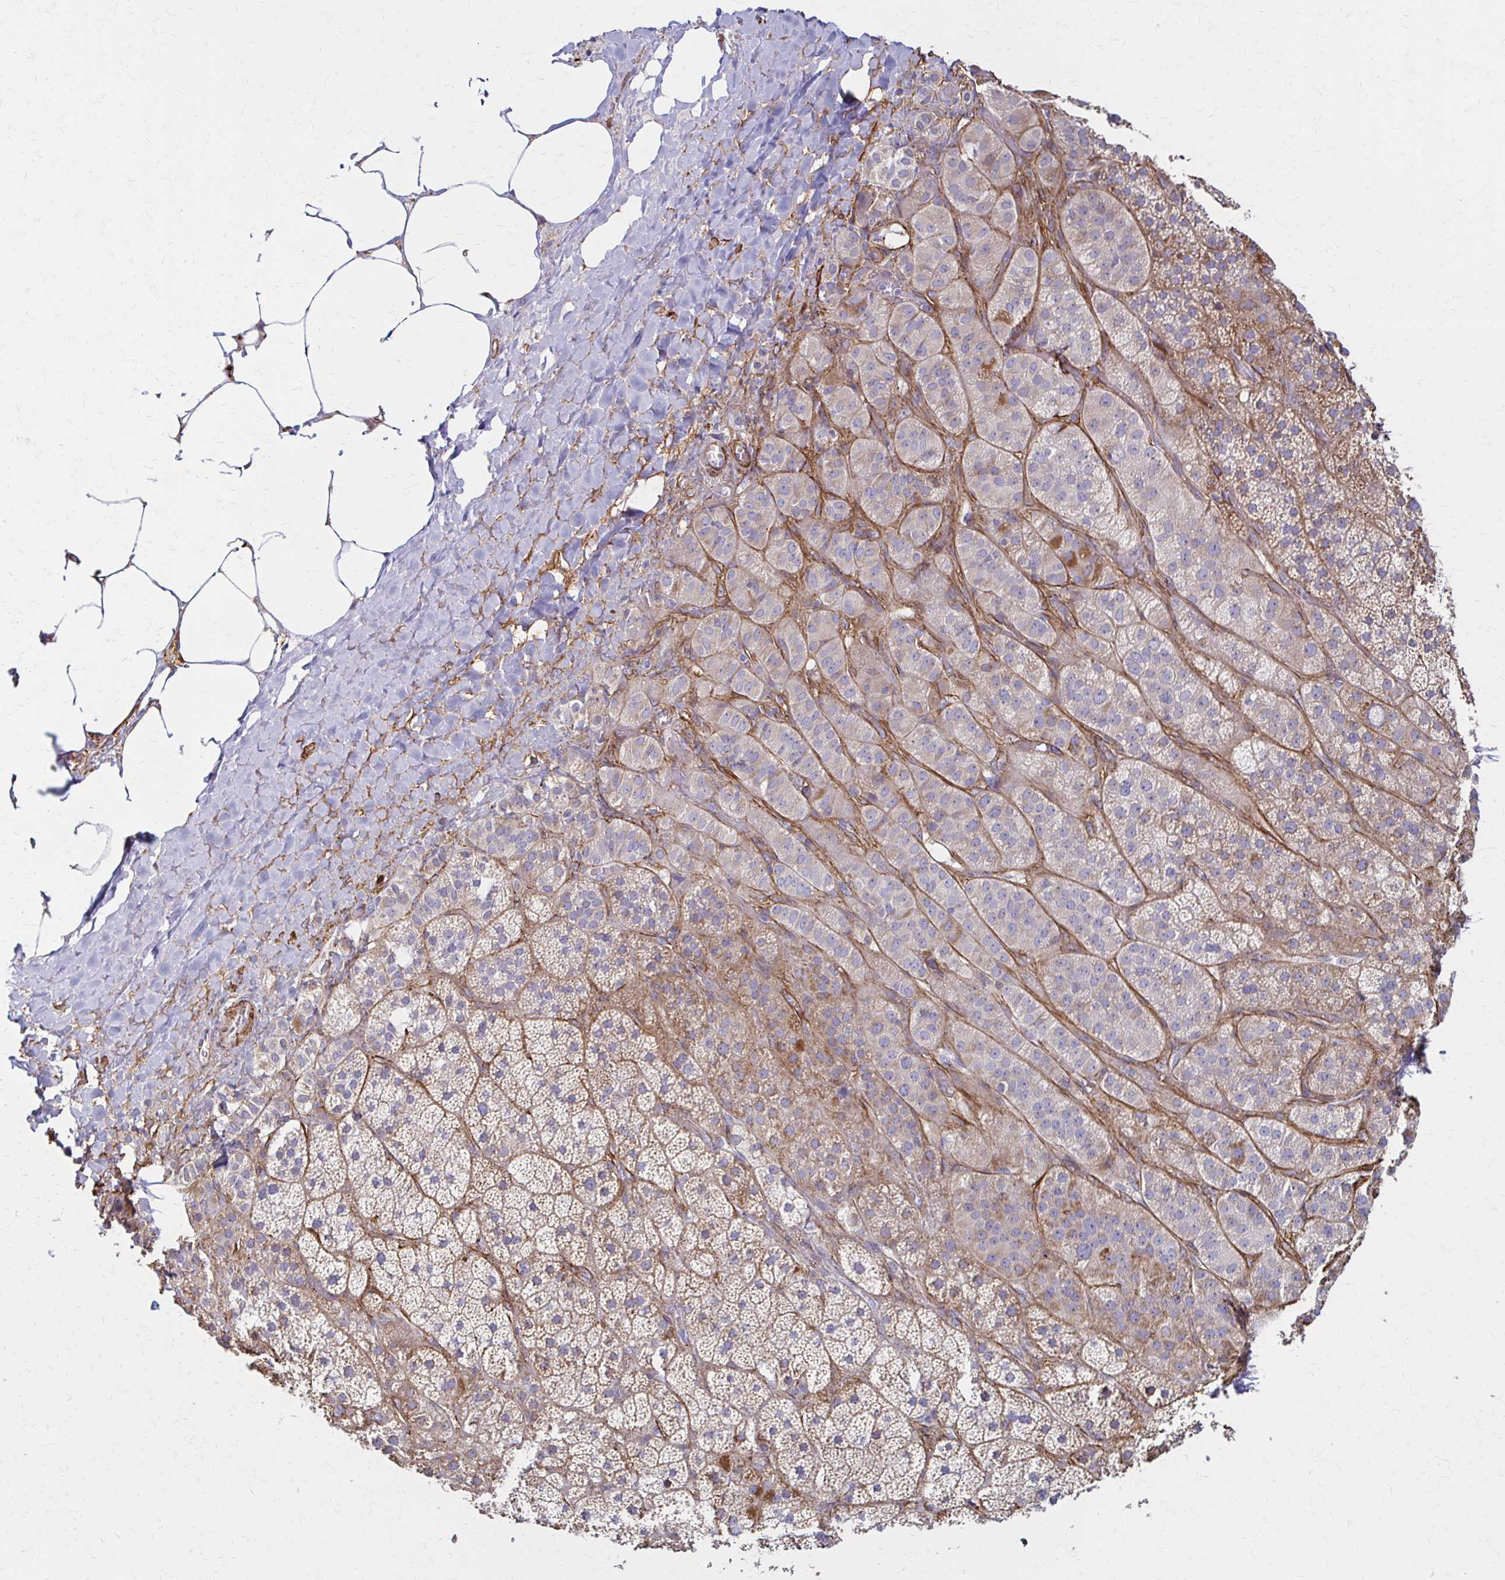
{"staining": {"intensity": "moderate", "quantity": "25%-75%", "location": "cytoplasmic/membranous"}, "tissue": "adrenal gland", "cell_type": "Glandular cells", "image_type": "normal", "snomed": [{"axis": "morphology", "description": "Normal tissue, NOS"}, {"axis": "topography", "description": "Adrenal gland"}], "caption": "Immunohistochemical staining of normal human adrenal gland exhibits 25%-75% levels of moderate cytoplasmic/membranous protein positivity in about 25%-75% of glandular cells.", "gene": "TIMMDC1", "patient": {"sex": "male", "age": 57}}